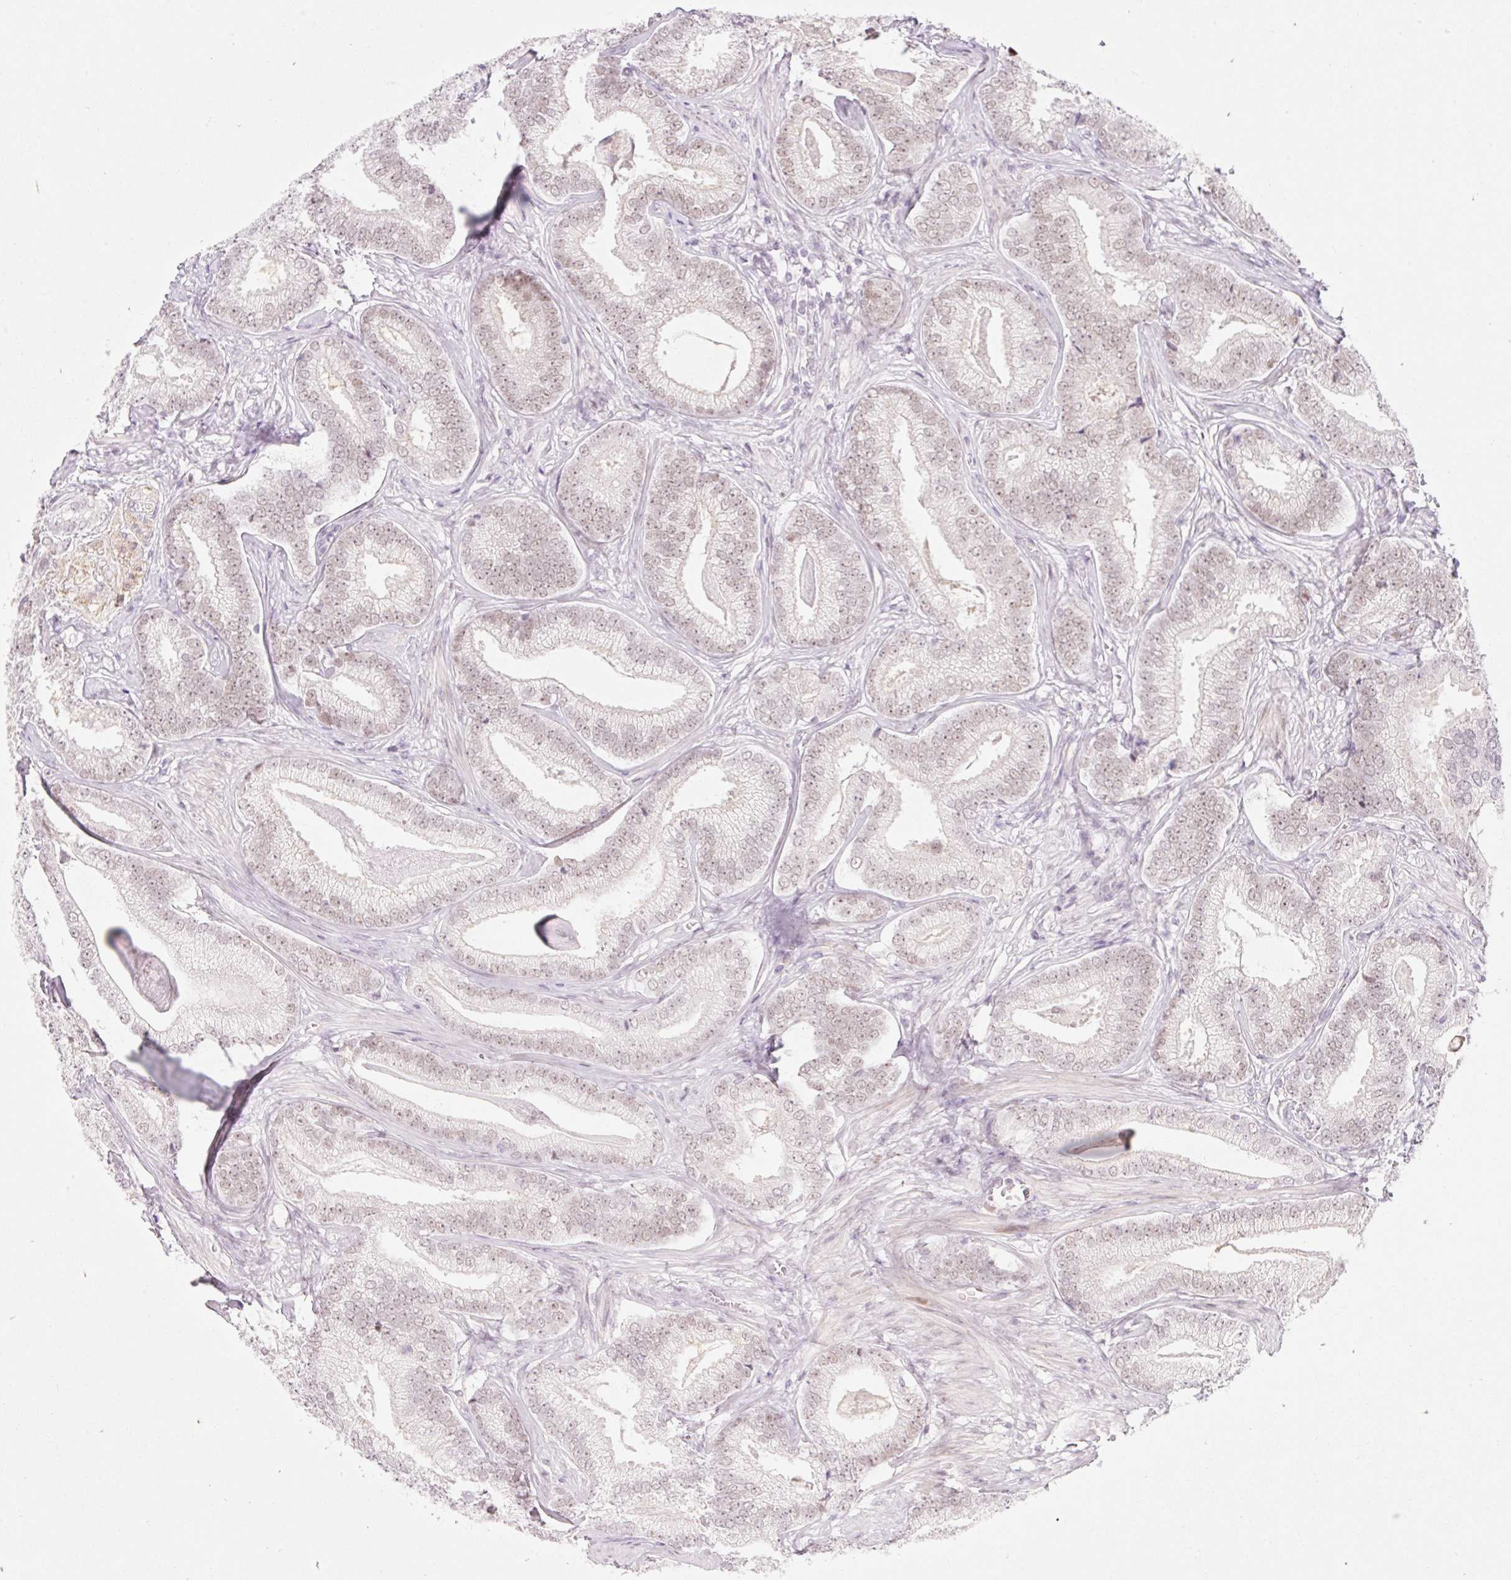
{"staining": {"intensity": "weak", "quantity": ">75%", "location": "nuclear"}, "tissue": "prostate cancer", "cell_type": "Tumor cells", "image_type": "cancer", "snomed": [{"axis": "morphology", "description": "Adenocarcinoma, Low grade"}, {"axis": "topography", "description": "Prostate"}], "caption": "This is a histology image of immunohistochemistry staining of prostate adenocarcinoma (low-grade), which shows weak positivity in the nuclear of tumor cells.", "gene": "H2BW1", "patient": {"sex": "male", "age": 63}}